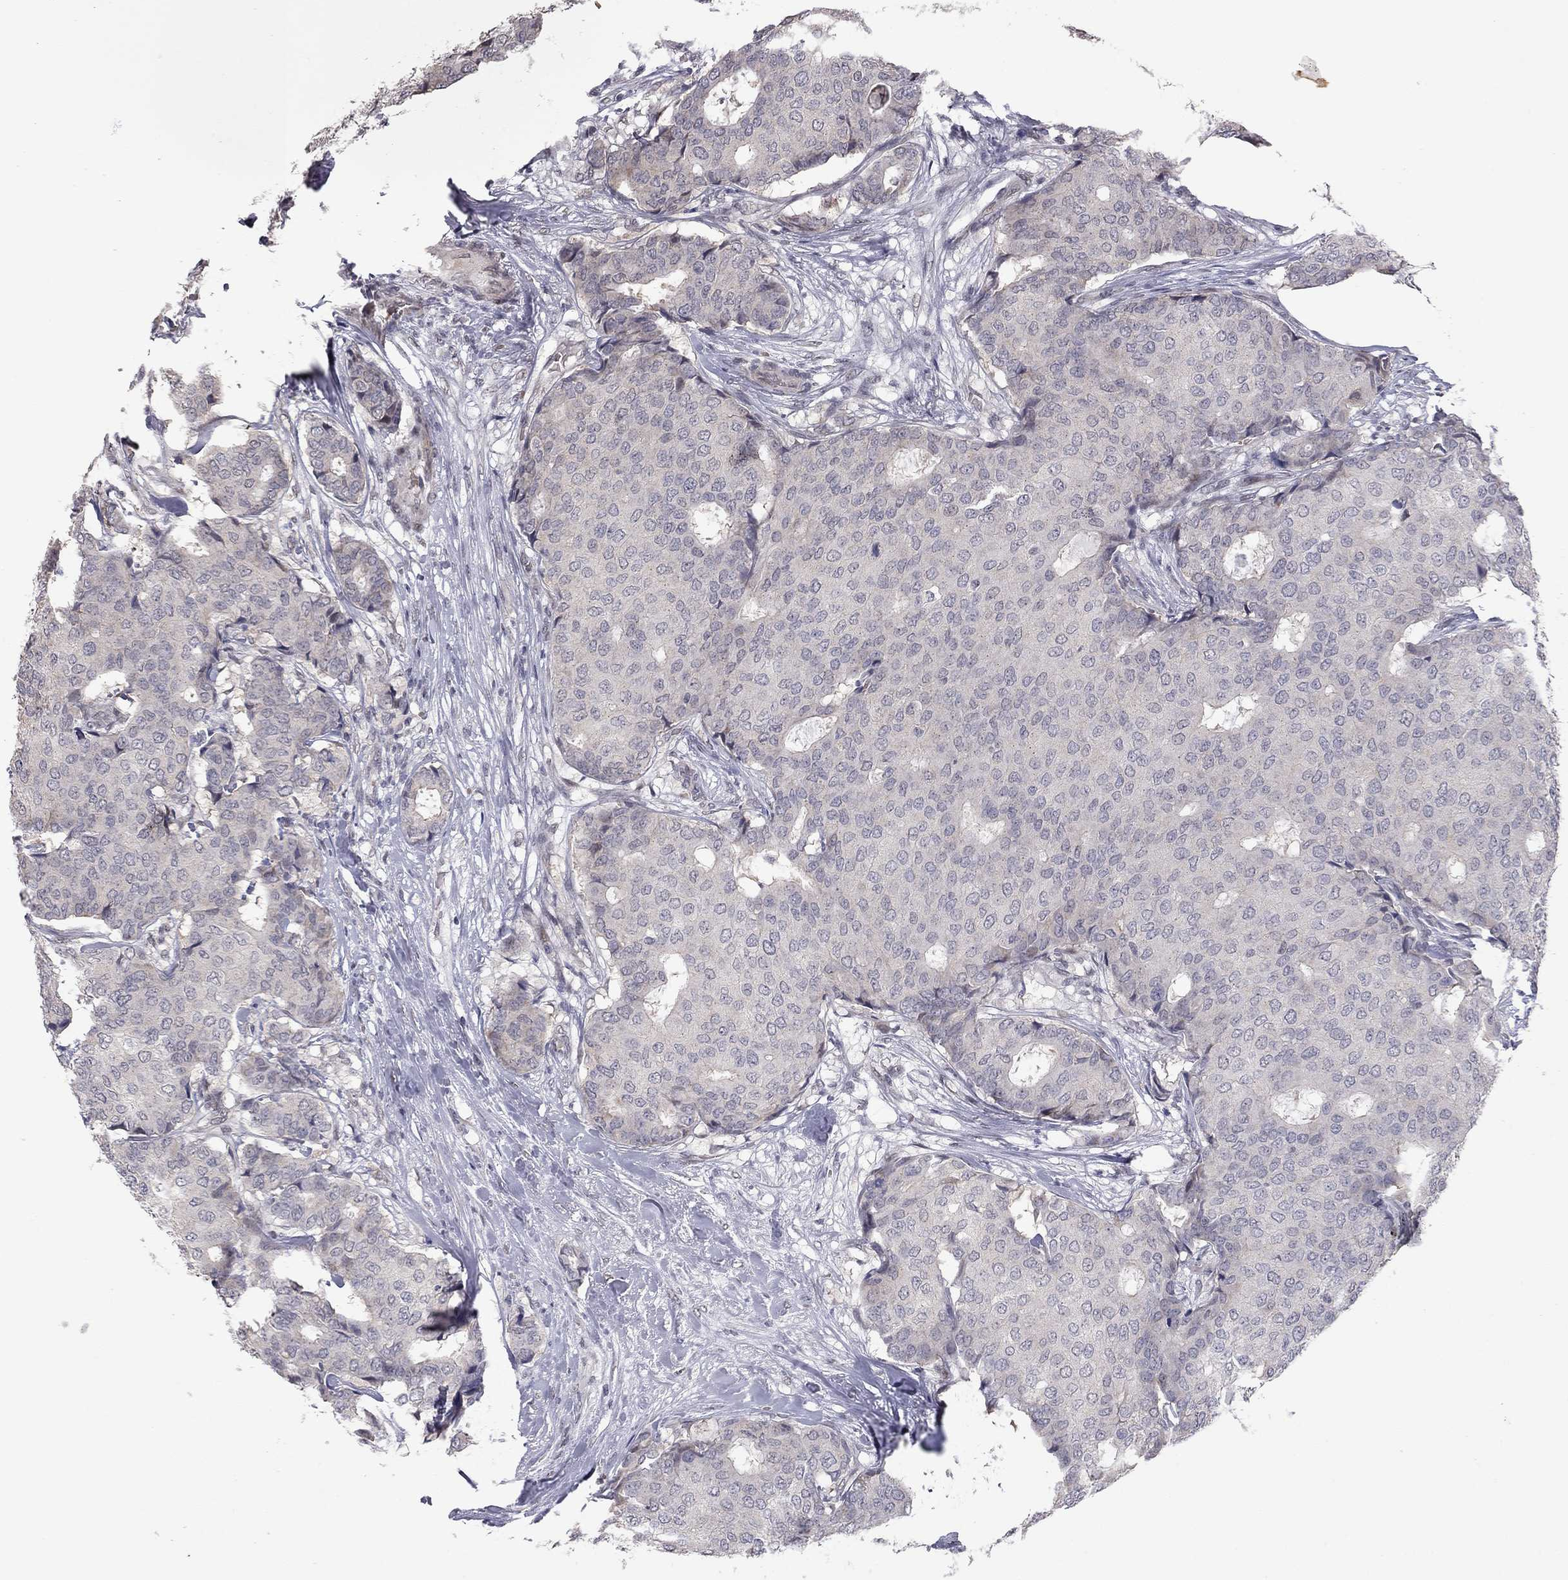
{"staining": {"intensity": "negative", "quantity": "none", "location": "none"}, "tissue": "breast cancer", "cell_type": "Tumor cells", "image_type": "cancer", "snomed": [{"axis": "morphology", "description": "Duct carcinoma"}, {"axis": "topography", "description": "Breast"}], "caption": "Histopathology image shows no significant protein positivity in tumor cells of breast cancer. (Stains: DAB (3,3'-diaminobenzidine) immunohistochemistry (IHC) with hematoxylin counter stain, Microscopy: brightfield microscopy at high magnification).", "gene": "MC3R", "patient": {"sex": "female", "age": 75}}